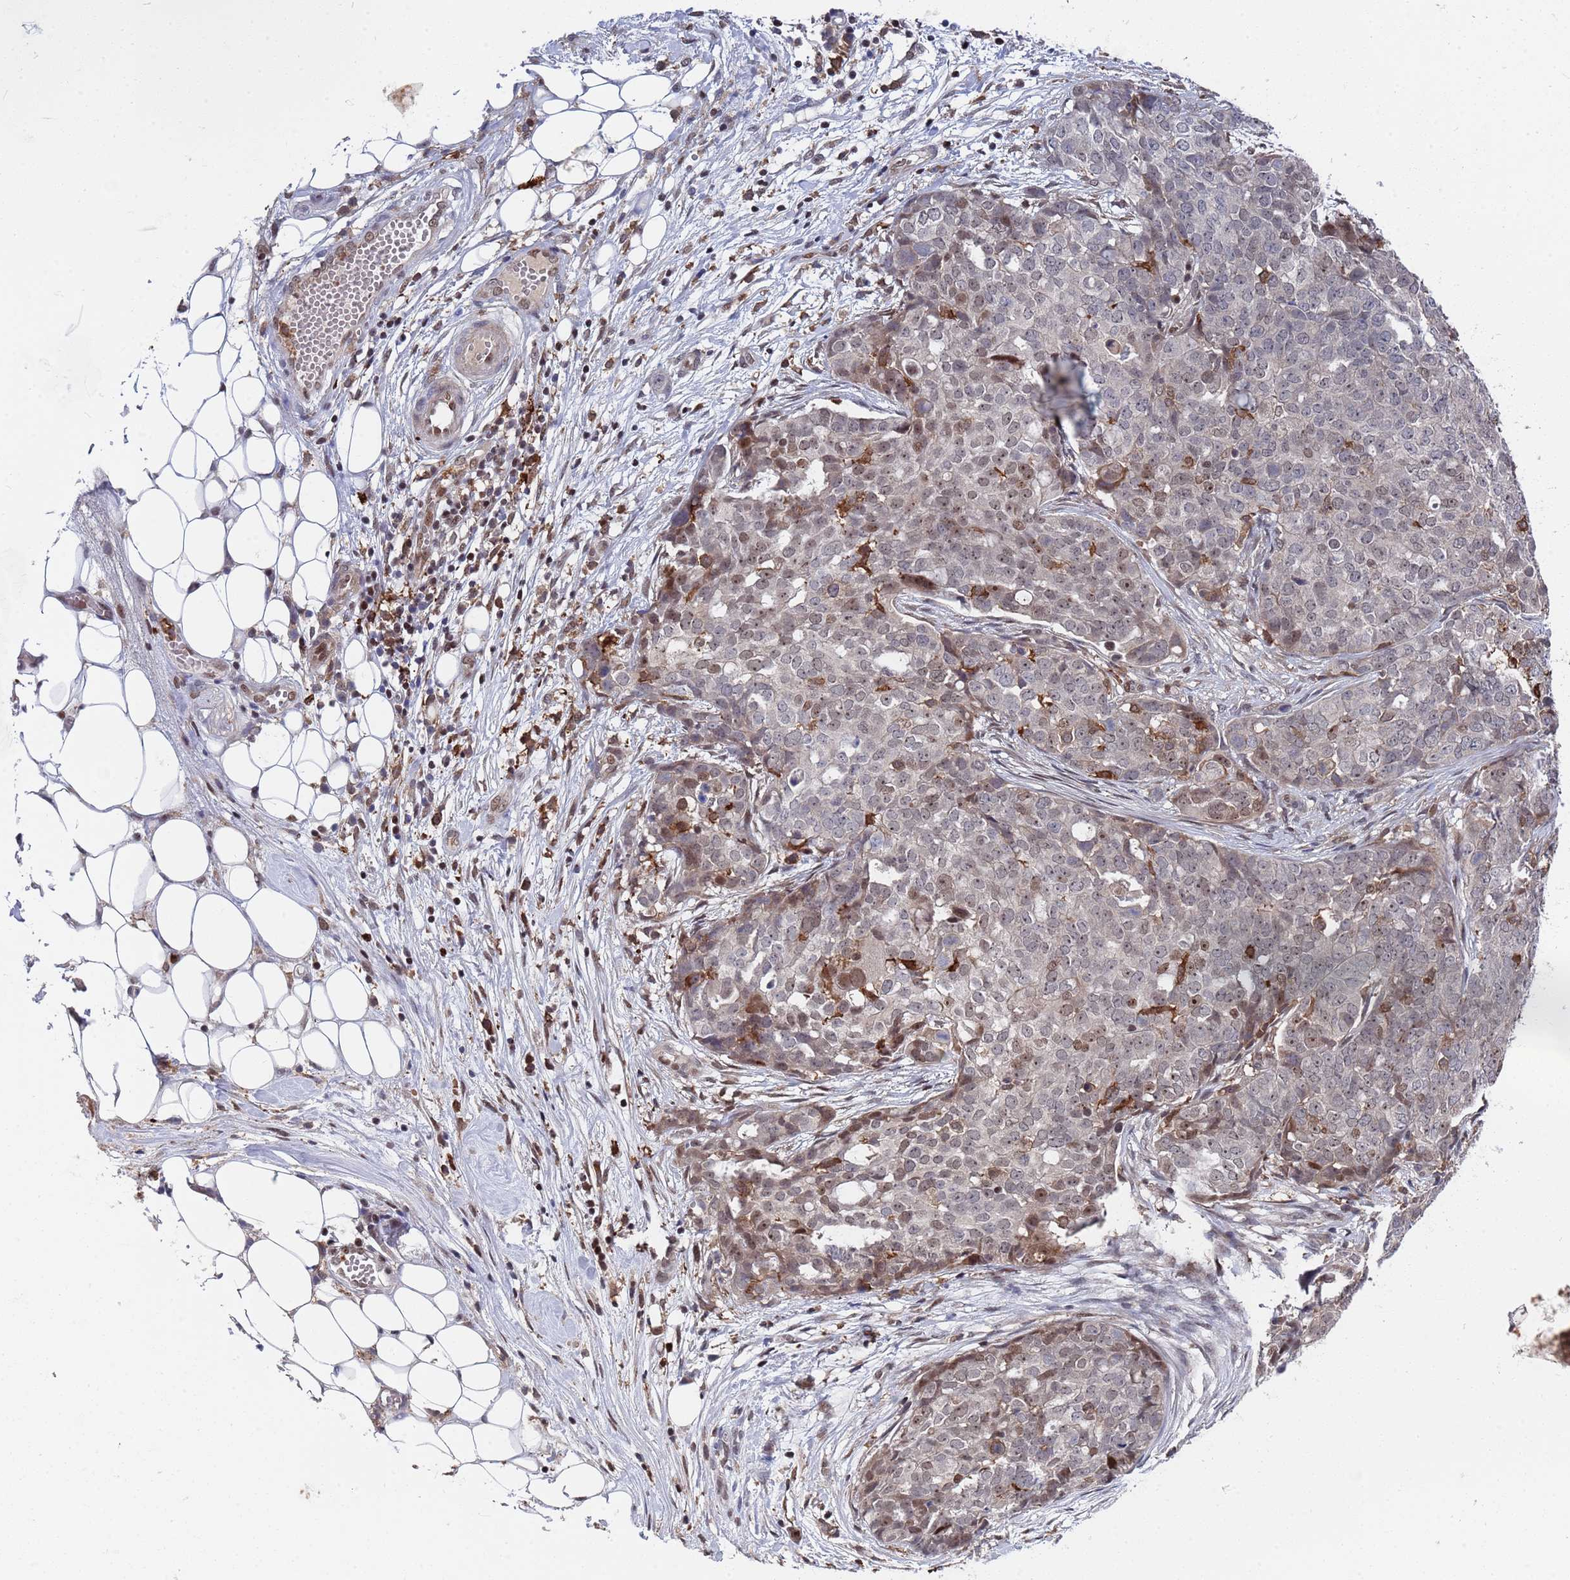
{"staining": {"intensity": "moderate", "quantity": "25%-75%", "location": "nuclear"}, "tissue": "ovarian cancer", "cell_type": "Tumor cells", "image_type": "cancer", "snomed": [{"axis": "morphology", "description": "Cystadenocarcinoma, serous, NOS"}, {"axis": "topography", "description": "Soft tissue"}, {"axis": "topography", "description": "Ovary"}], "caption": "The immunohistochemical stain highlights moderate nuclear staining in tumor cells of ovarian cancer (serous cystadenocarcinoma) tissue.", "gene": "TMBIM6", "patient": {"sex": "female", "age": 57}}